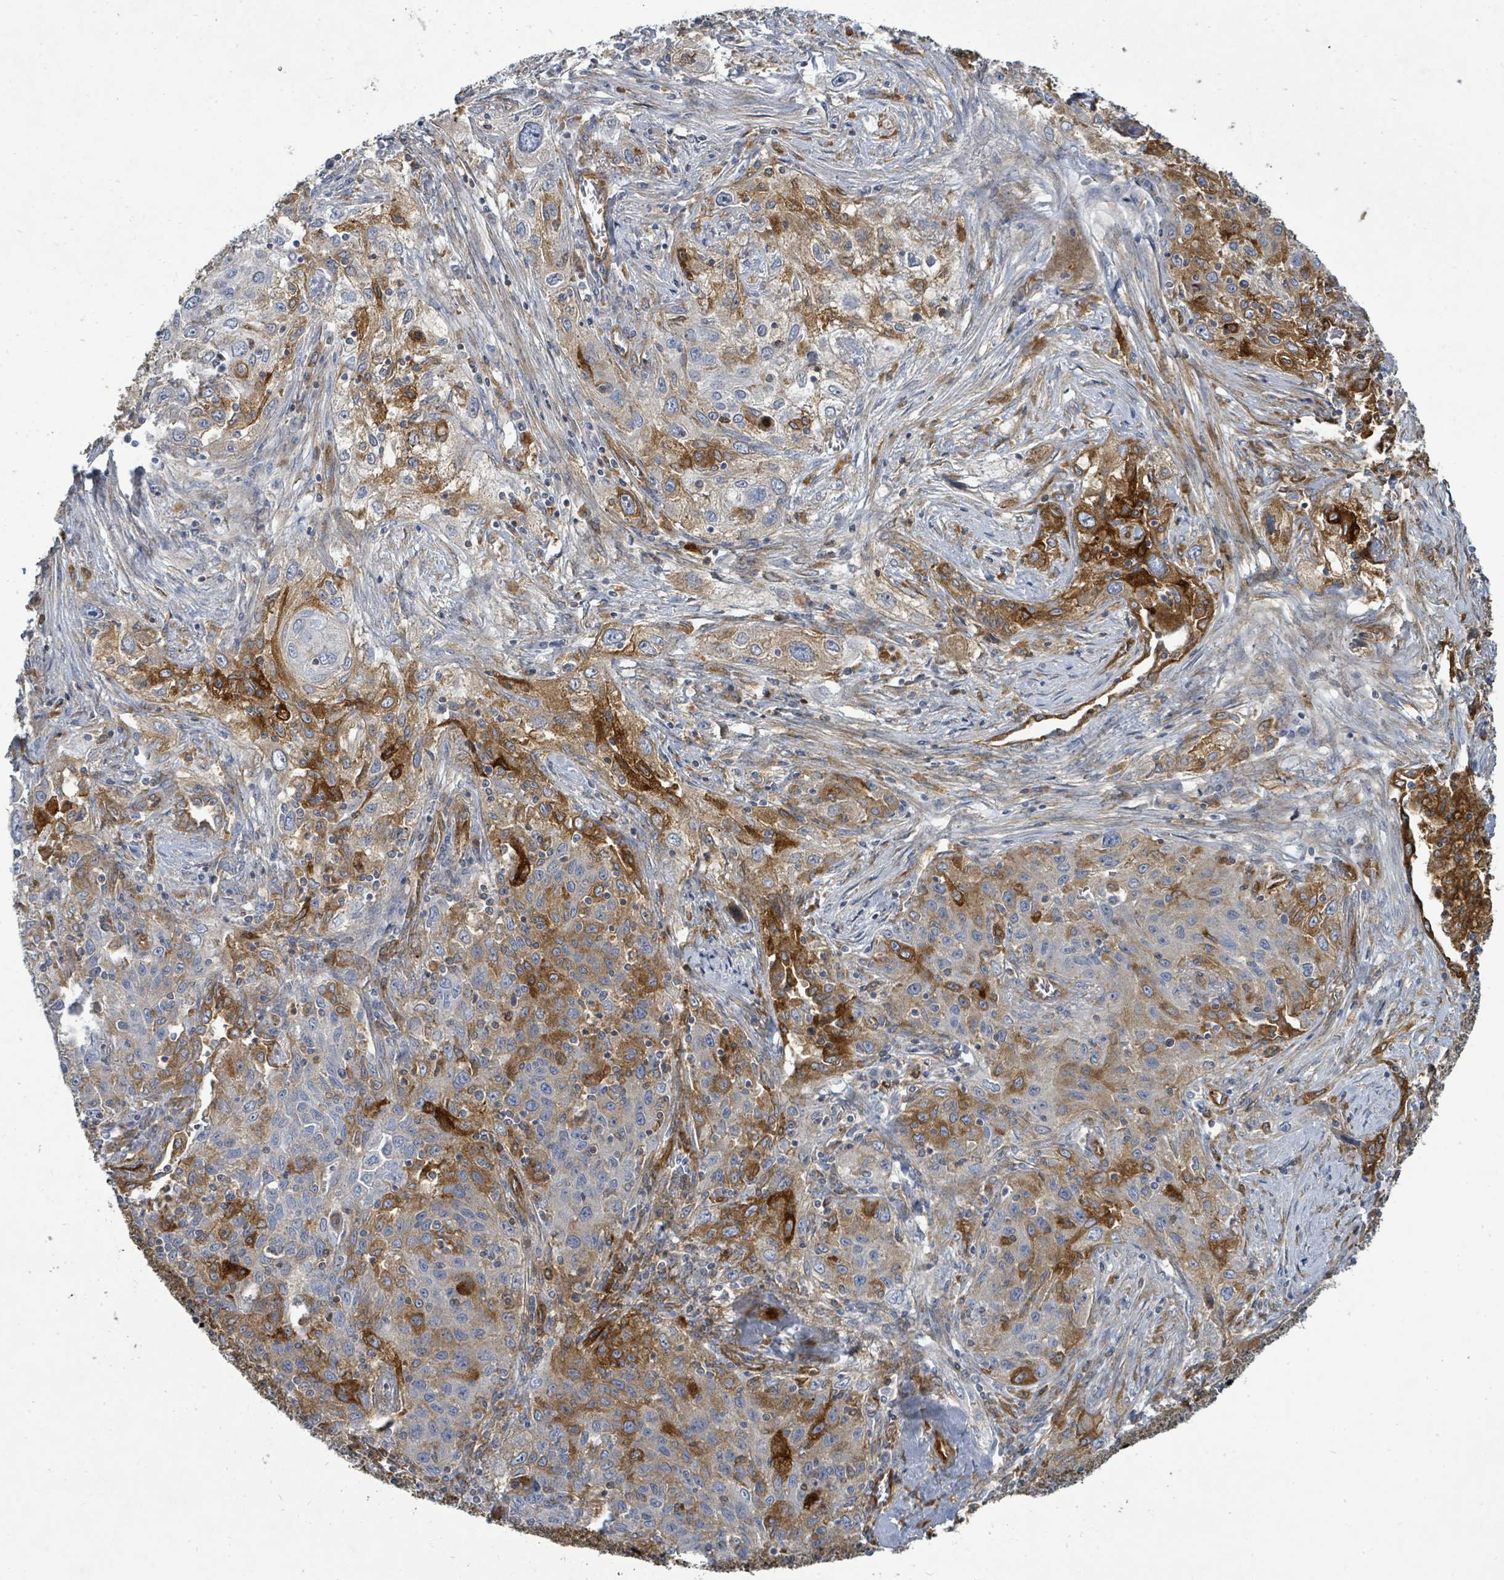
{"staining": {"intensity": "strong", "quantity": "<25%", "location": "cytoplasmic/membranous"}, "tissue": "lung cancer", "cell_type": "Tumor cells", "image_type": "cancer", "snomed": [{"axis": "morphology", "description": "Squamous cell carcinoma, NOS"}, {"axis": "topography", "description": "Lung"}], "caption": "Immunohistochemical staining of human lung cancer reveals strong cytoplasmic/membranous protein staining in about <25% of tumor cells. (DAB (3,3'-diaminobenzidine) = brown stain, brightfield microscopy at high magnification).", "gene": "IFIT1", "patient": {"sex": "female", "age": 69}}